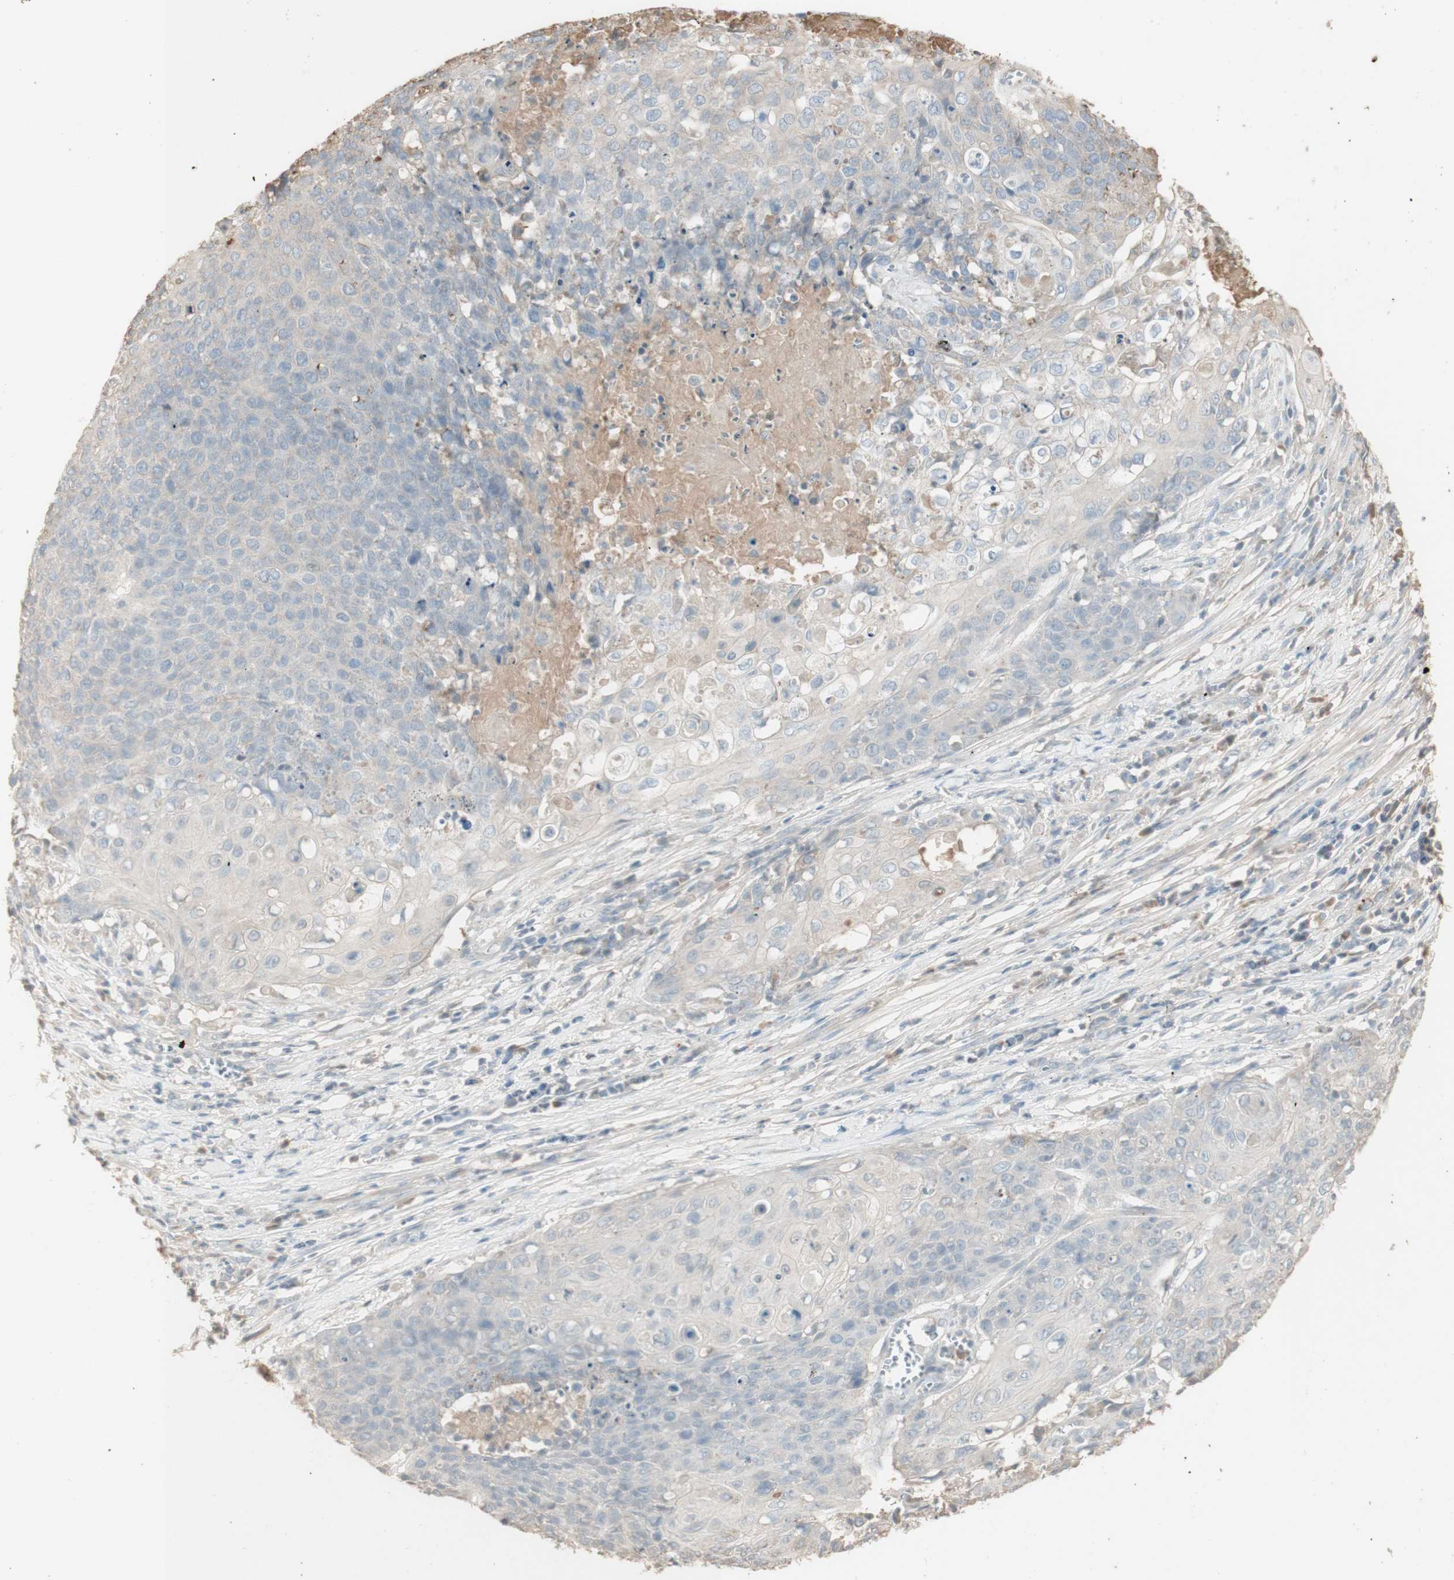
{"staining": {"intensity": "negative", "quantity": "none", "location": "none"}, "tissue": "cervical cancer", "cell_type": "Tumor cells", "image_type": "cancer", "snomed": [{"axis": "morphology", "description": "Squamous cell carcinoma, NOS"}, {"axis": "topography", "description": "Cervix"}], "caption": "Tumor cells show no significant protein positivity in squamous cell carcinoma (cervical).", "gene": "IFNG", "patient": {"sex": "female", "age": 39}}